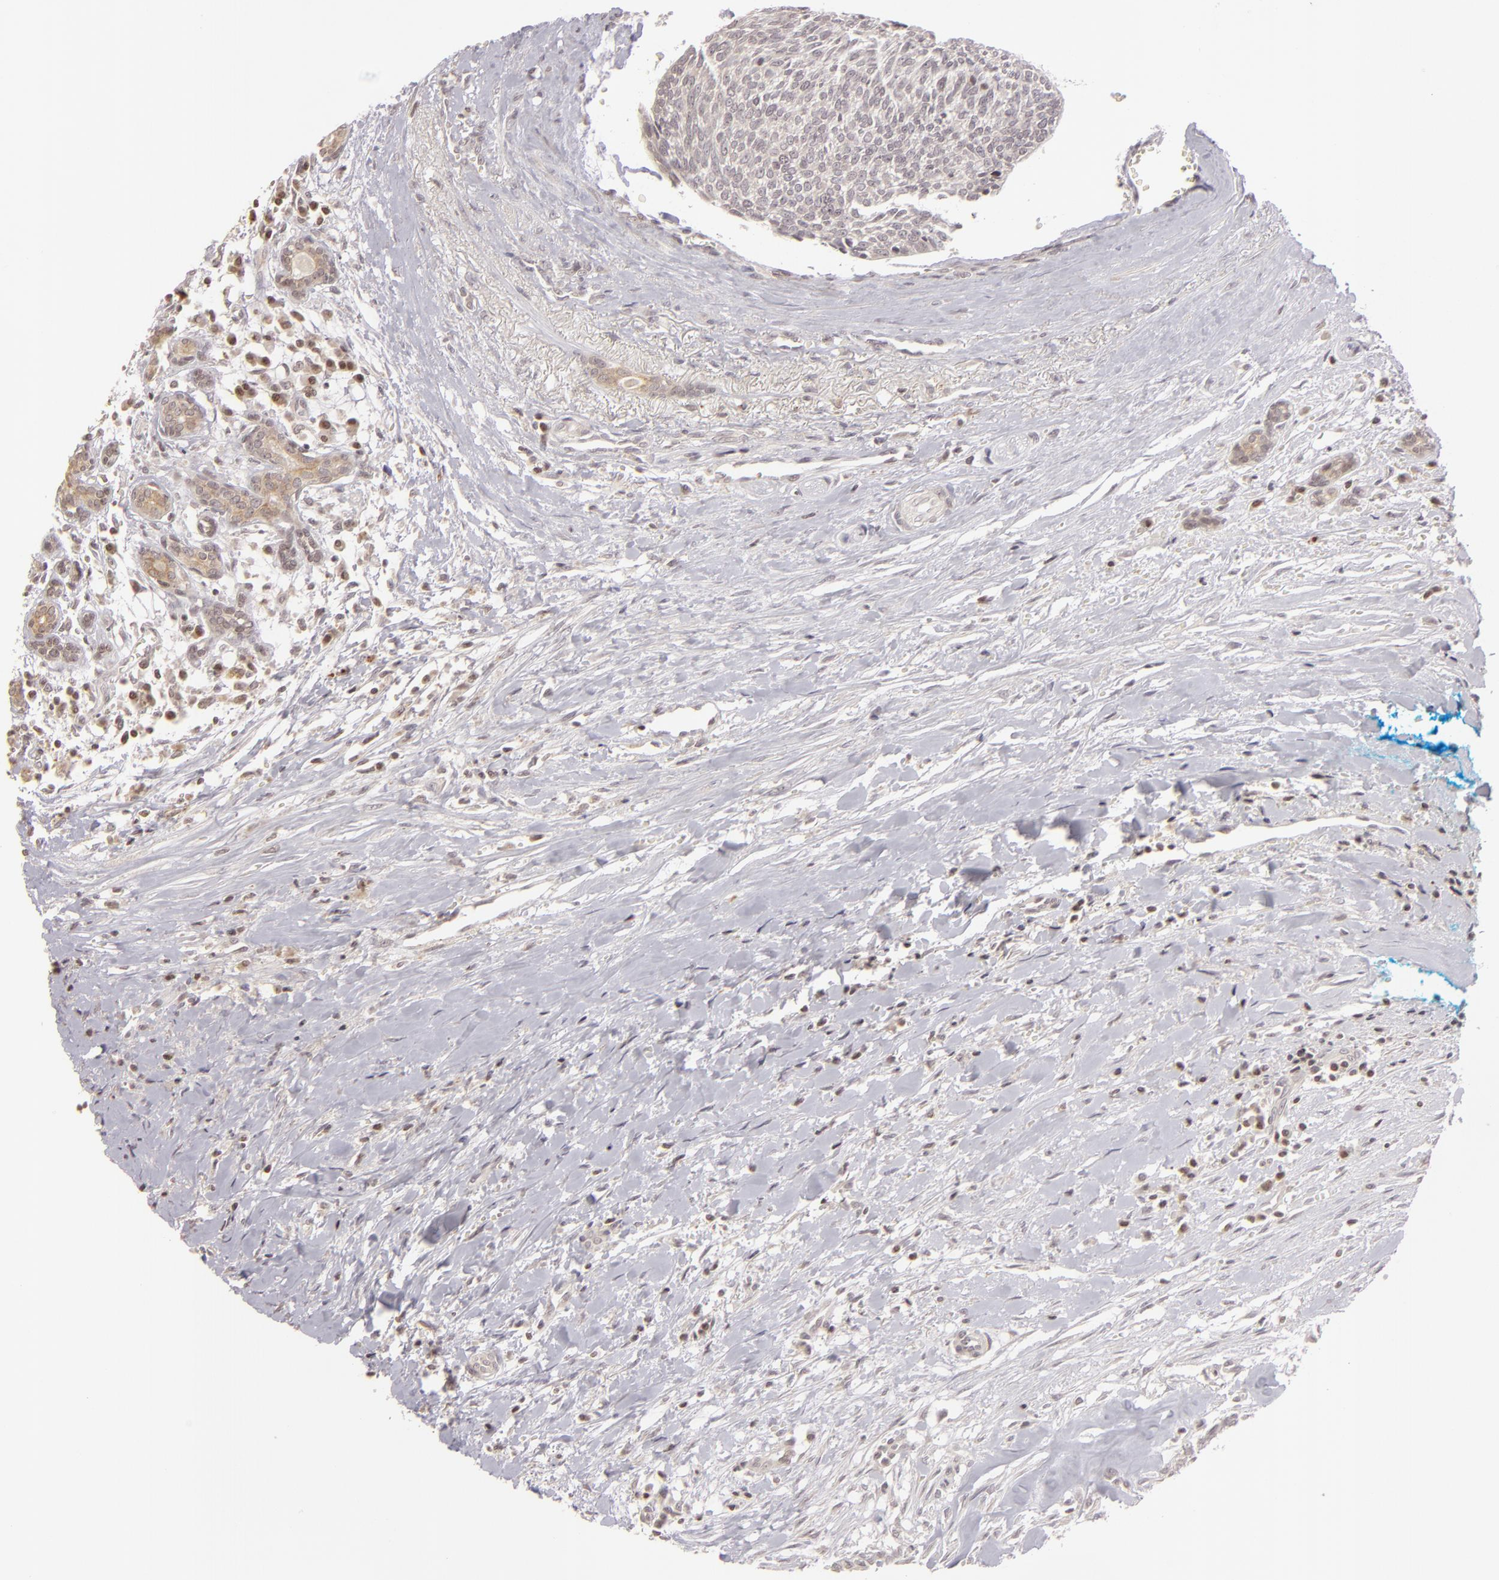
{"staining": {"intensity": "negative", "quantity": "none", "location": "none"}, "tissue": "head and neck cancer", "cell_type": "Tumor cells", "image_type": "cancer", "snomed": [{"axis": "morphology", "description": "Squamous cell carcinoma, NOS"}, {"axis": "topography", "description": "Salivary gland"}, {"axis": "topography", "description": "Head-Neck"}], "caption": "Photomicrograph shows no protein positivity in tumor cells of head and neck squamous cell carcinoma tissue.", "gene": "AKAP6", "patient": {"sex": "male", "age": 70}}